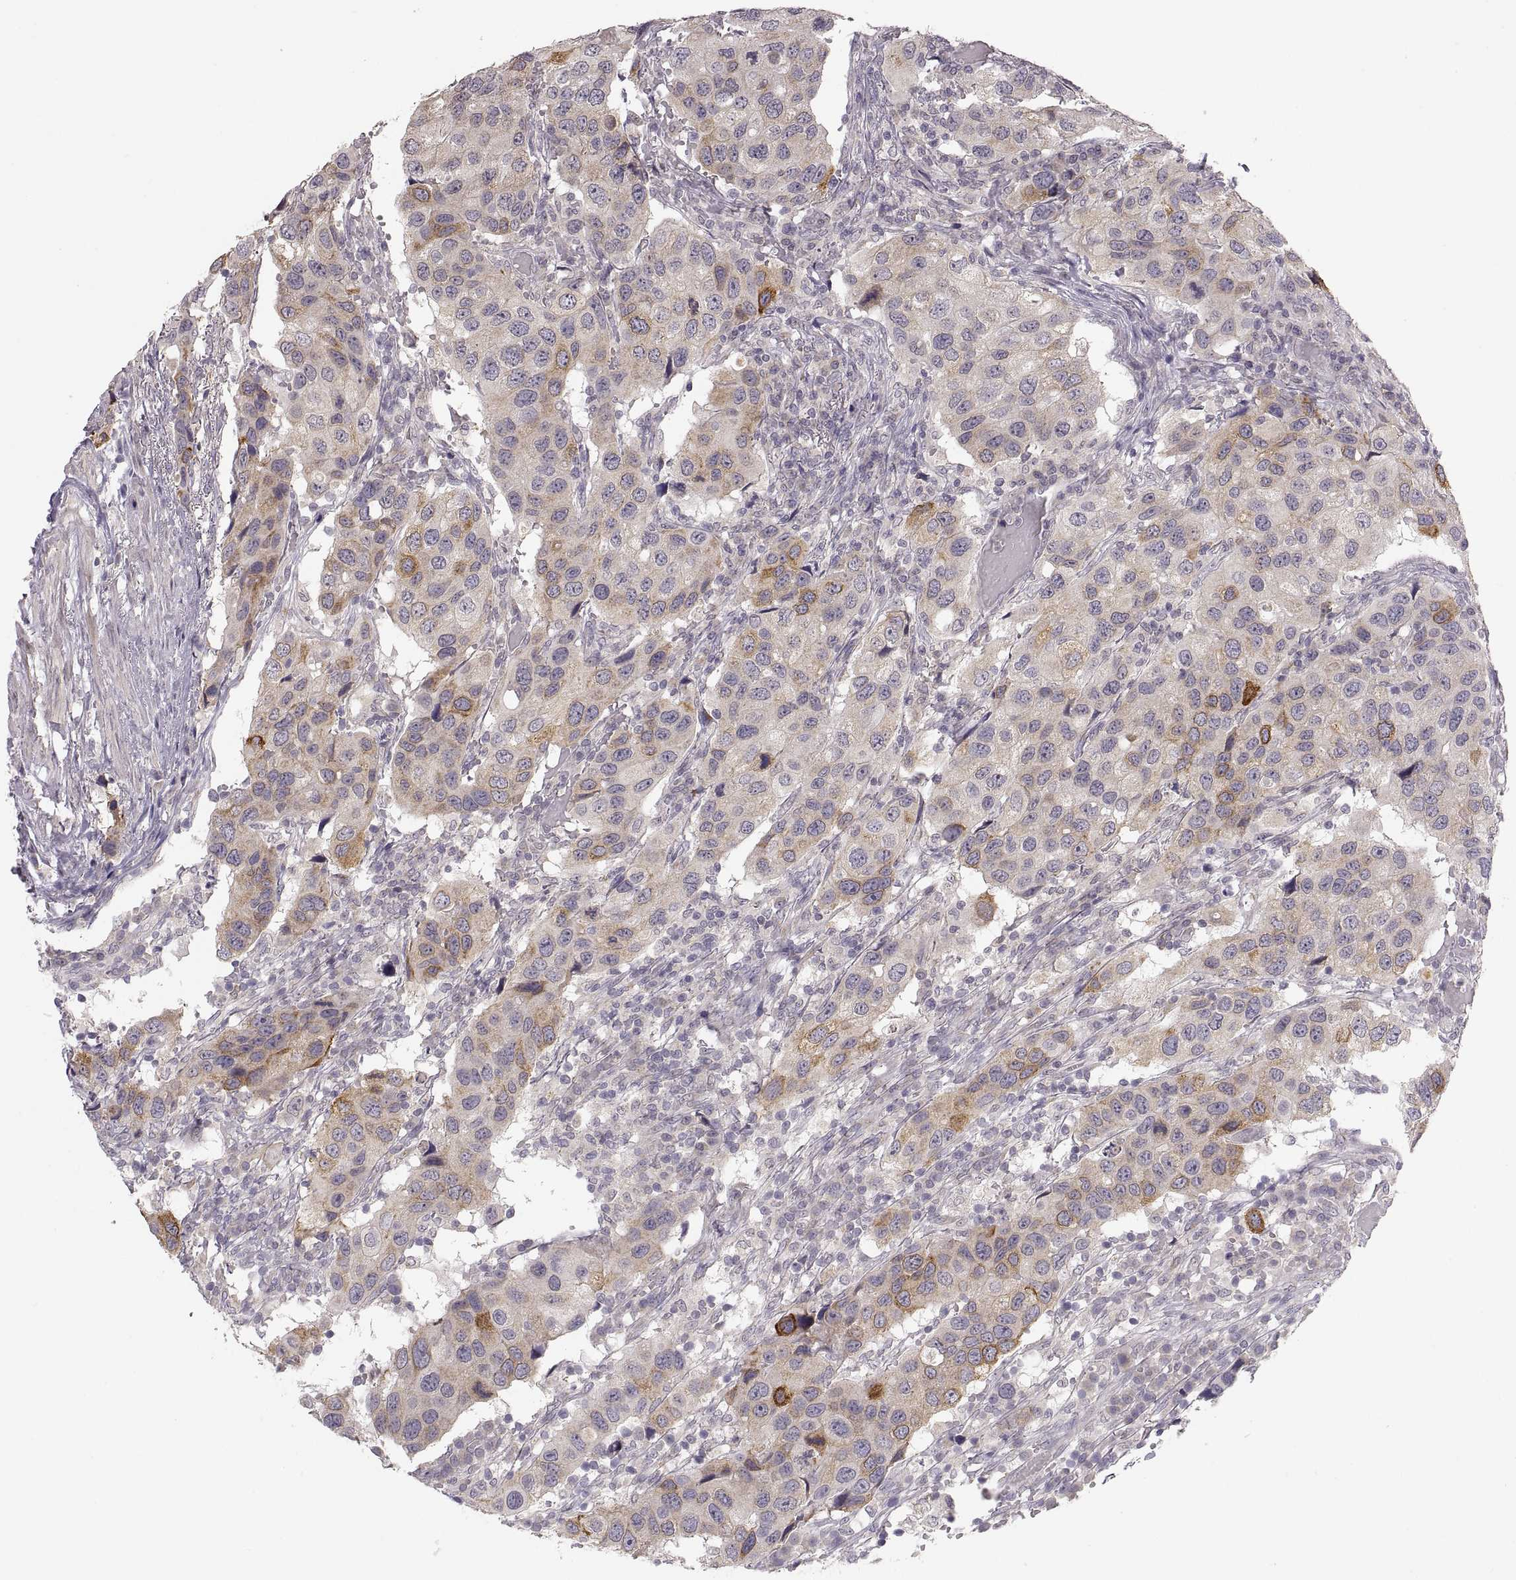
{"staining": {"intensity": "moderate", "quantity": "<25%", "location": "cytoplasmic/membranous"}, "tissue": "urothelial cancer", "cell_type": "Tumor cells", "image_type": "cancer", "snomed": [{"axis": "morphology", "description": "Urothelial carcinoma, High grade"}, {"axis": "topography", "description": "Urinary bladder"}], "caption": "A brown stain shows moderate cytoplasmic/membranous expression of a protein in human urothelial cancer tumor cells. (DAB = brown stain, brightfield microscopy at high magnification).", "gene": "HMGCR", "patient": {"sex": "male", "age": 79}}